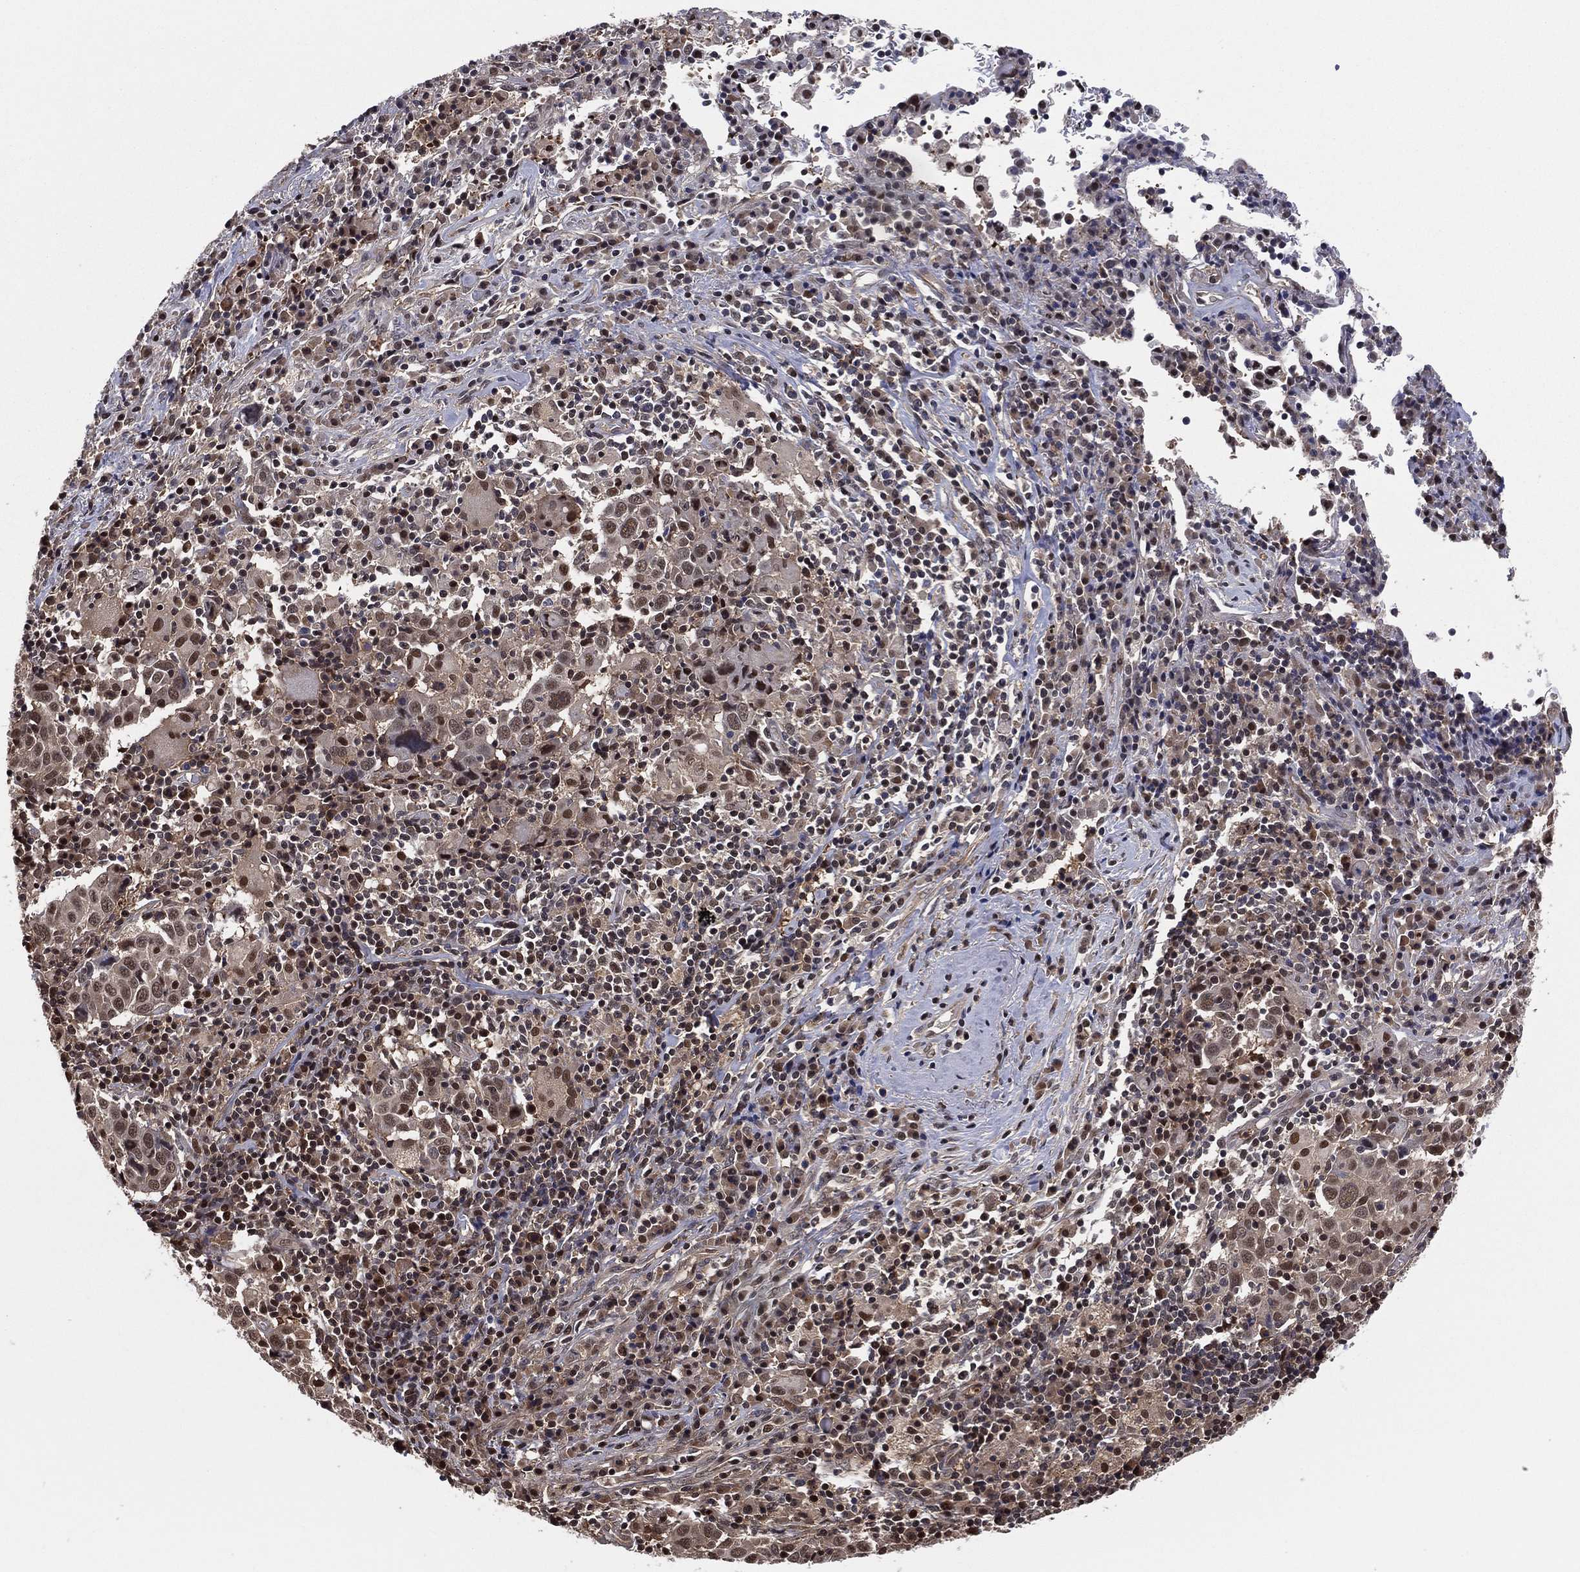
{"staining": {"intensity": "moderate", "quantity": ">75%", "location": "cytoplasmic/membranous,nuclear"}, "tissue": "lung cancer", "cell_type": "Tumor cells", "image_type": "cancer", "snomed": [{"axis": "morphology", "description": "Squamous cell carcinoma, NOS"}, {"axis": "topography", "description": "Lung"}], "caption": "This is an image of immunohistochemistry (IHC) staining of lung cancer, which shows moderate staining in the cytoplasmic/membranous and nuclear of tumor cells.", "gene": "ICOSLG", "patient": {"sex": "male", "age": 57}}